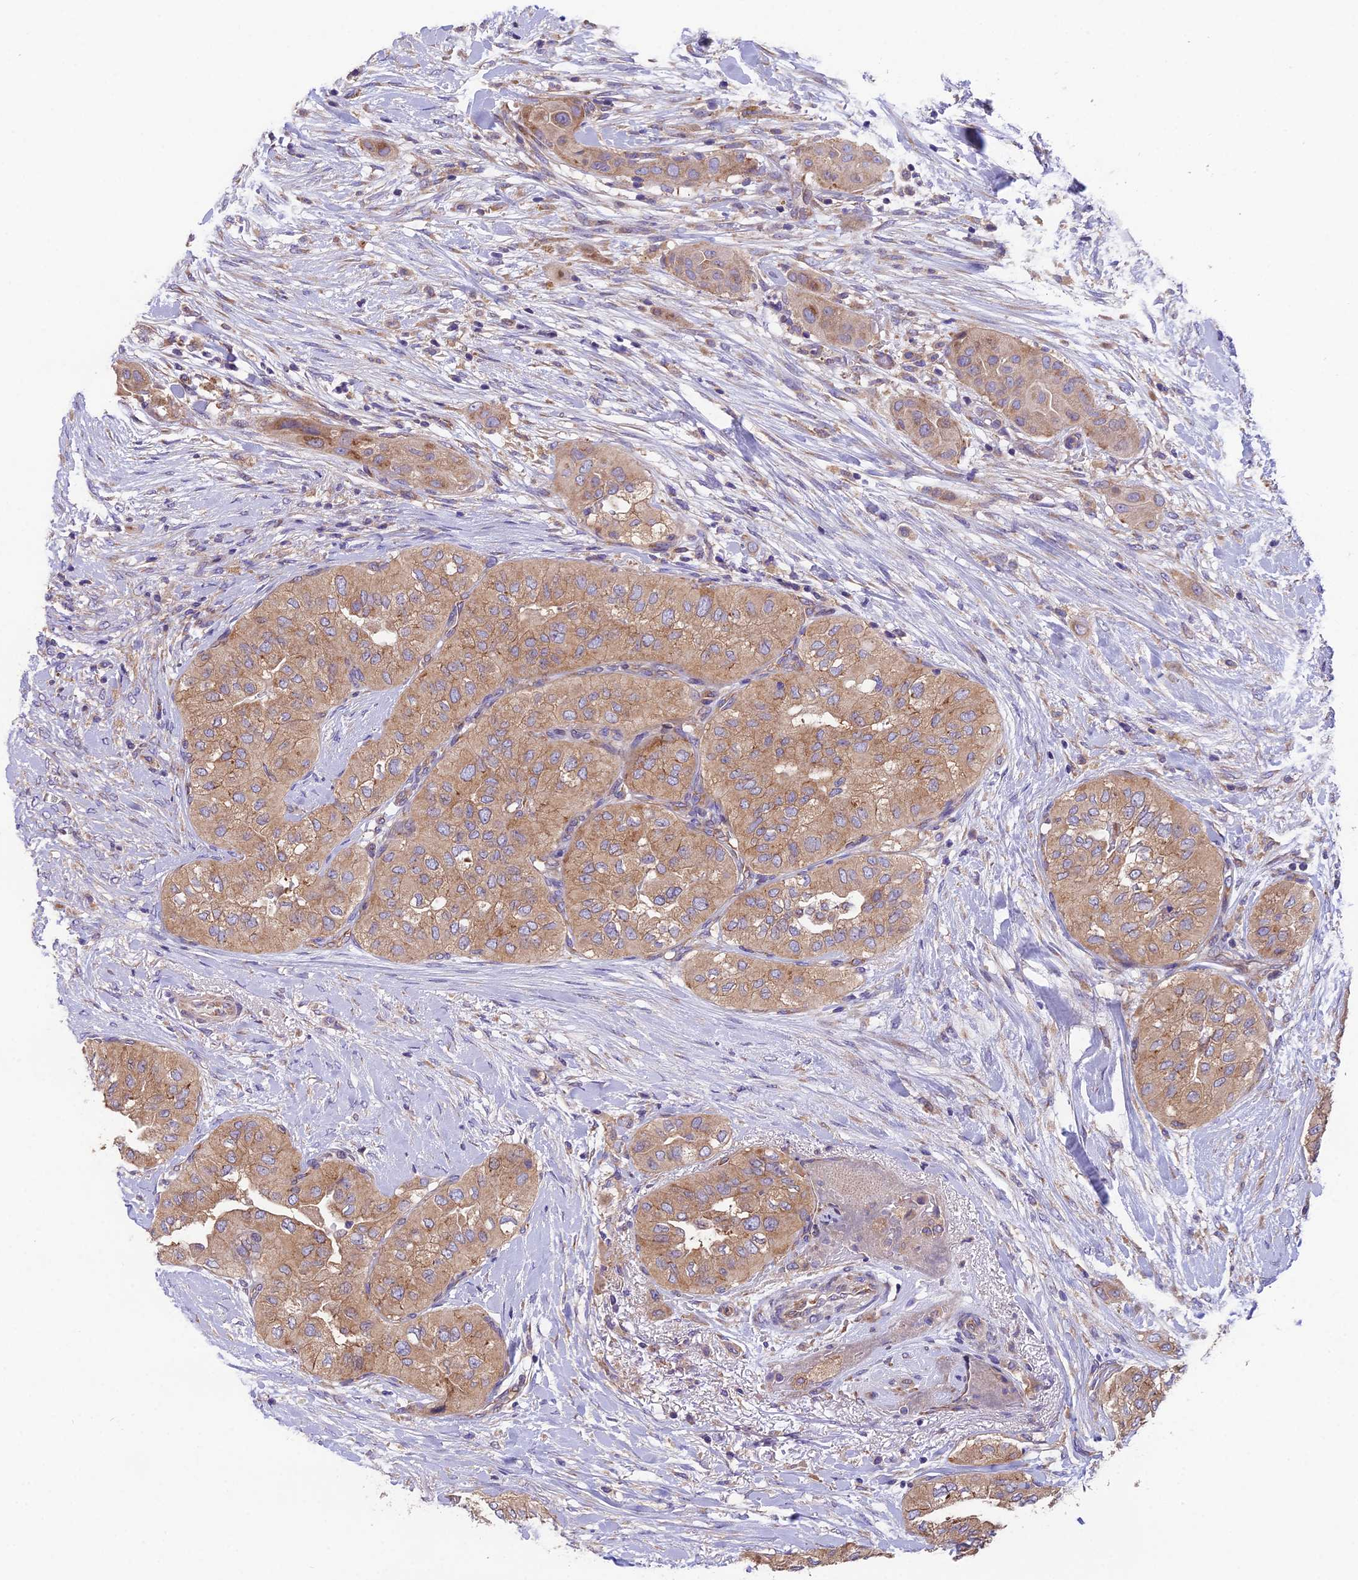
{"staining": {"intensity": "moderate", "quantity": ">75%", "location": "cytoplasmic/membranous"}, "tissue": "head and neck cancer", "cell_type": "Tumor cells", "image_type": "cancer", "snomed": [{"axis": "morphology", "description": "Adenocarcinoma, NOS"}, {"axis": "topography", "description": "Head-Neck"}], "caption": "This is an image of IHC staining of adenocarcinoma (head and neck), which shows moderate staining in the cytoplasmic/membranous of tumor cells.", "gene": "BLOC1S4", "patient": {"sex": "male", "age": 66}}